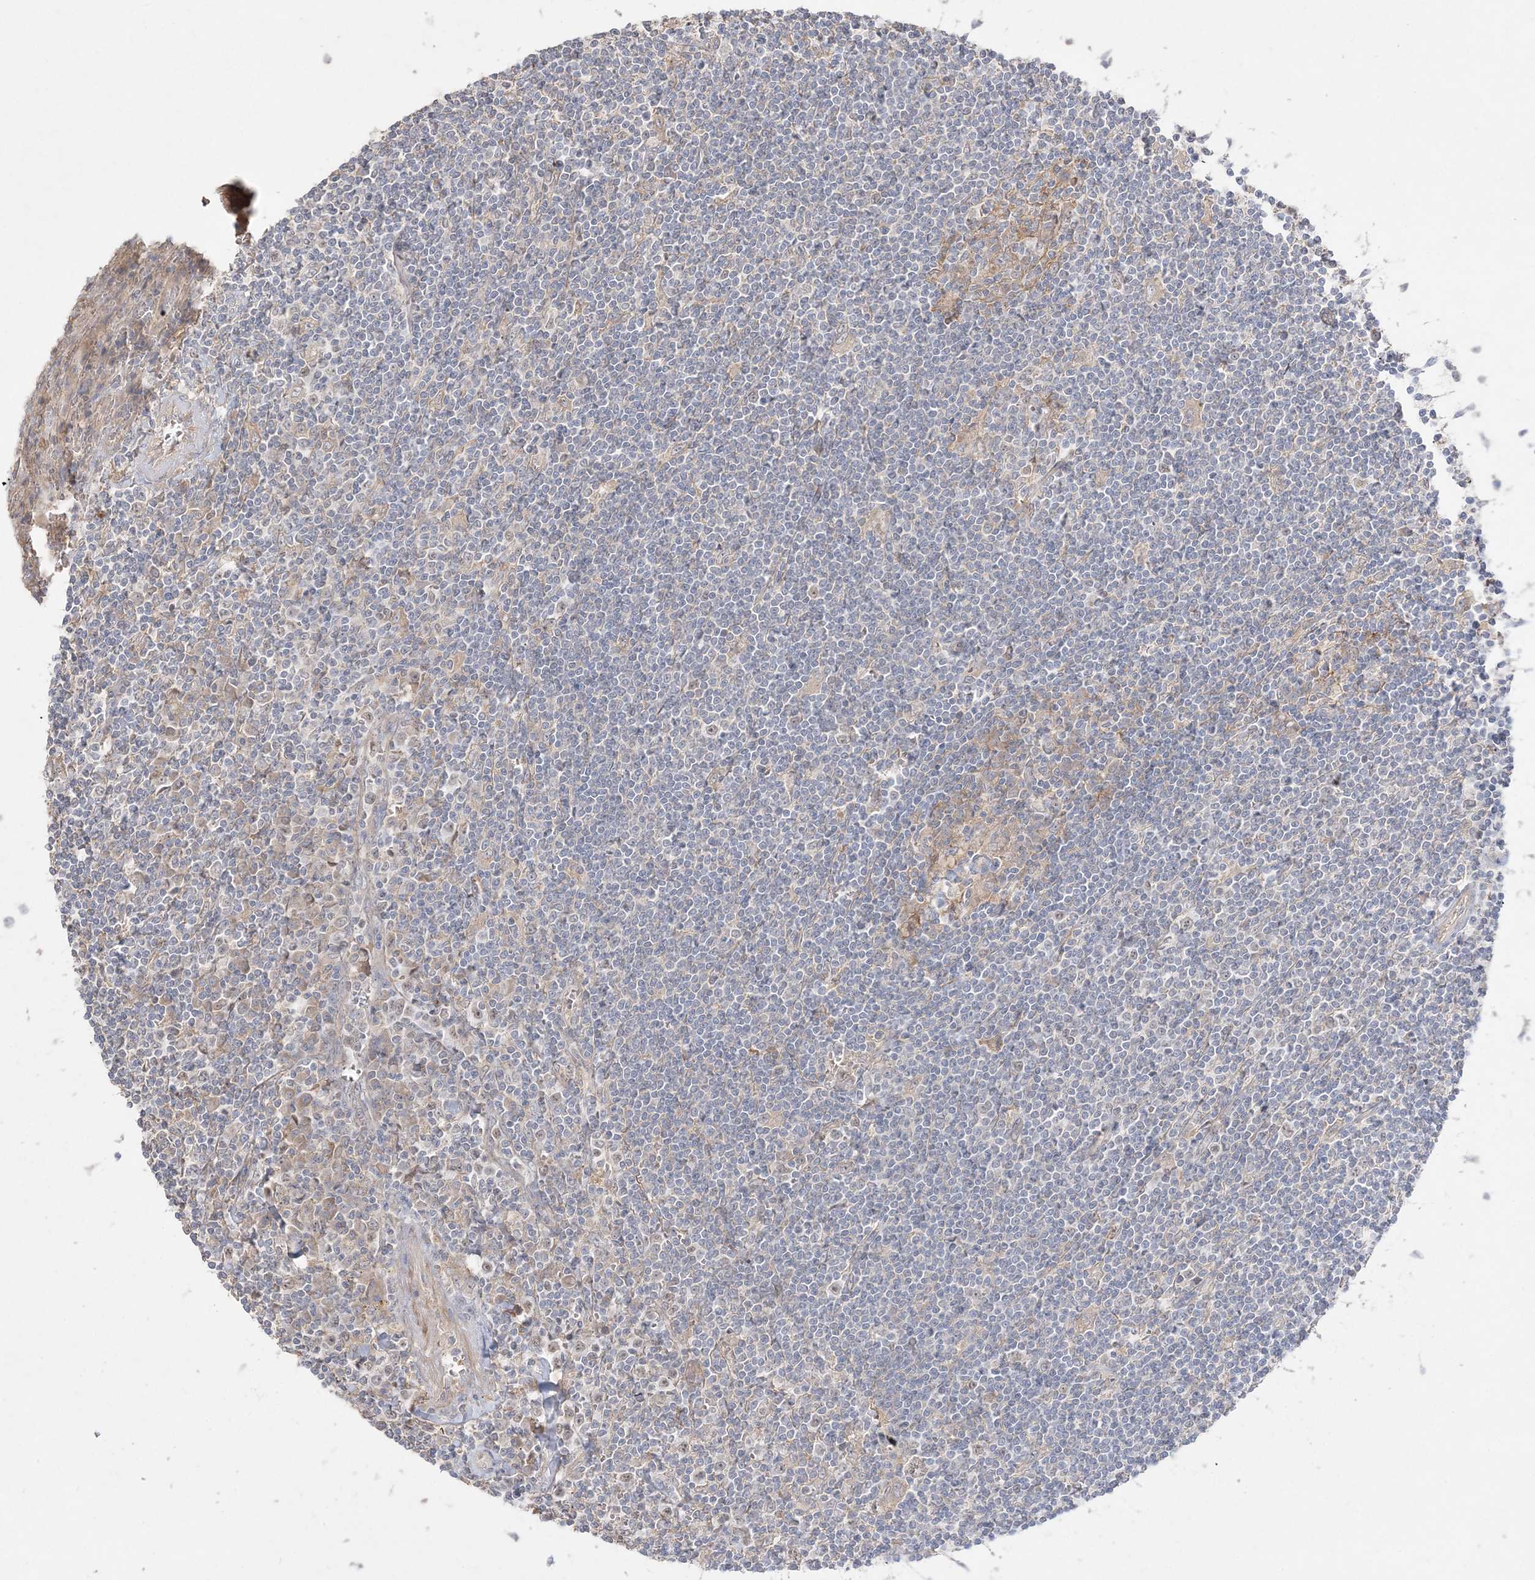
{"staining": {"intensity": "negative", "quantity": "none", "location": "none"}, "tissue": "lymphoma", "cell_type": "Tumor cells", "image_type": "cancer", "snomed": [{"axis": "morphology", "description": "Malignant lymphoma, non-Hodgkin's type, Low grade"}, {"axis": "topography", "description": "Spleen"}], "caption": "Immunohistochemistry (IHC) photomicrograph of human lymphoma stained for a protein (brown), which displays no staining in tumor cells. Brightfield microscopy of IHC stained with DAB (3,3'-diaminobenzidine) (brown) and hematoxylin (blue), captured at high magnification.", "gene": "SH3BP4", "patient": {"sex": "male", "age": 76}}